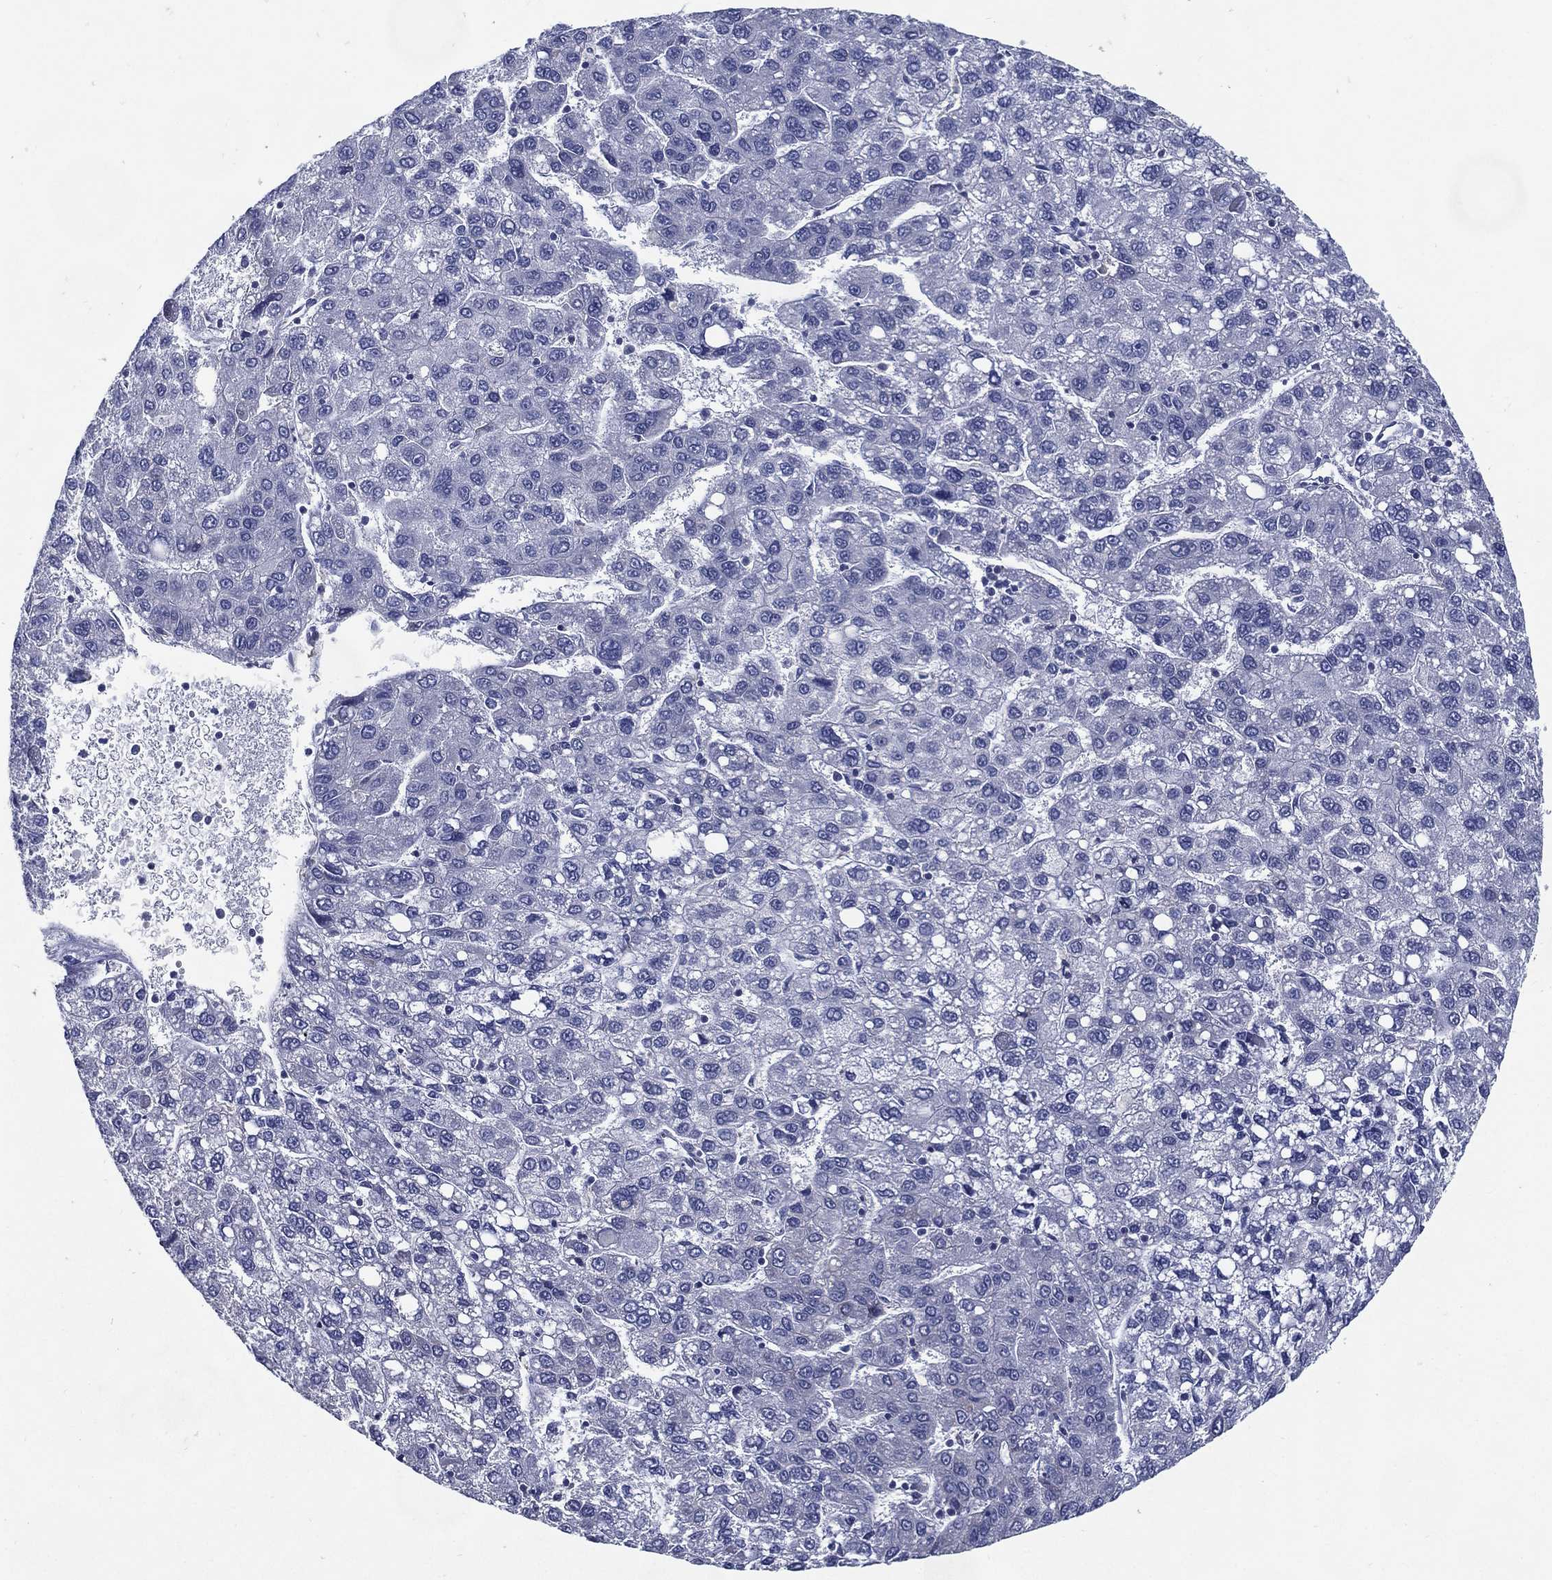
{"staining": {"intensity": "negative", "quantity": "none", "location": "none"}, "tissue": "liver cancer", "cell_type": "Tumor cells", "image_type": "cancer", "snomed": [{"axis": "morphology", "description": "Carcinoma, Hepatocellular, NOS"}, {"axis": "topography", "description": "Liver"}], "caption": "Tumor cells show no significant positivity in liver cancer.", "gene": "C19orf18", "patient": {"sex": "female", "age": 82}}